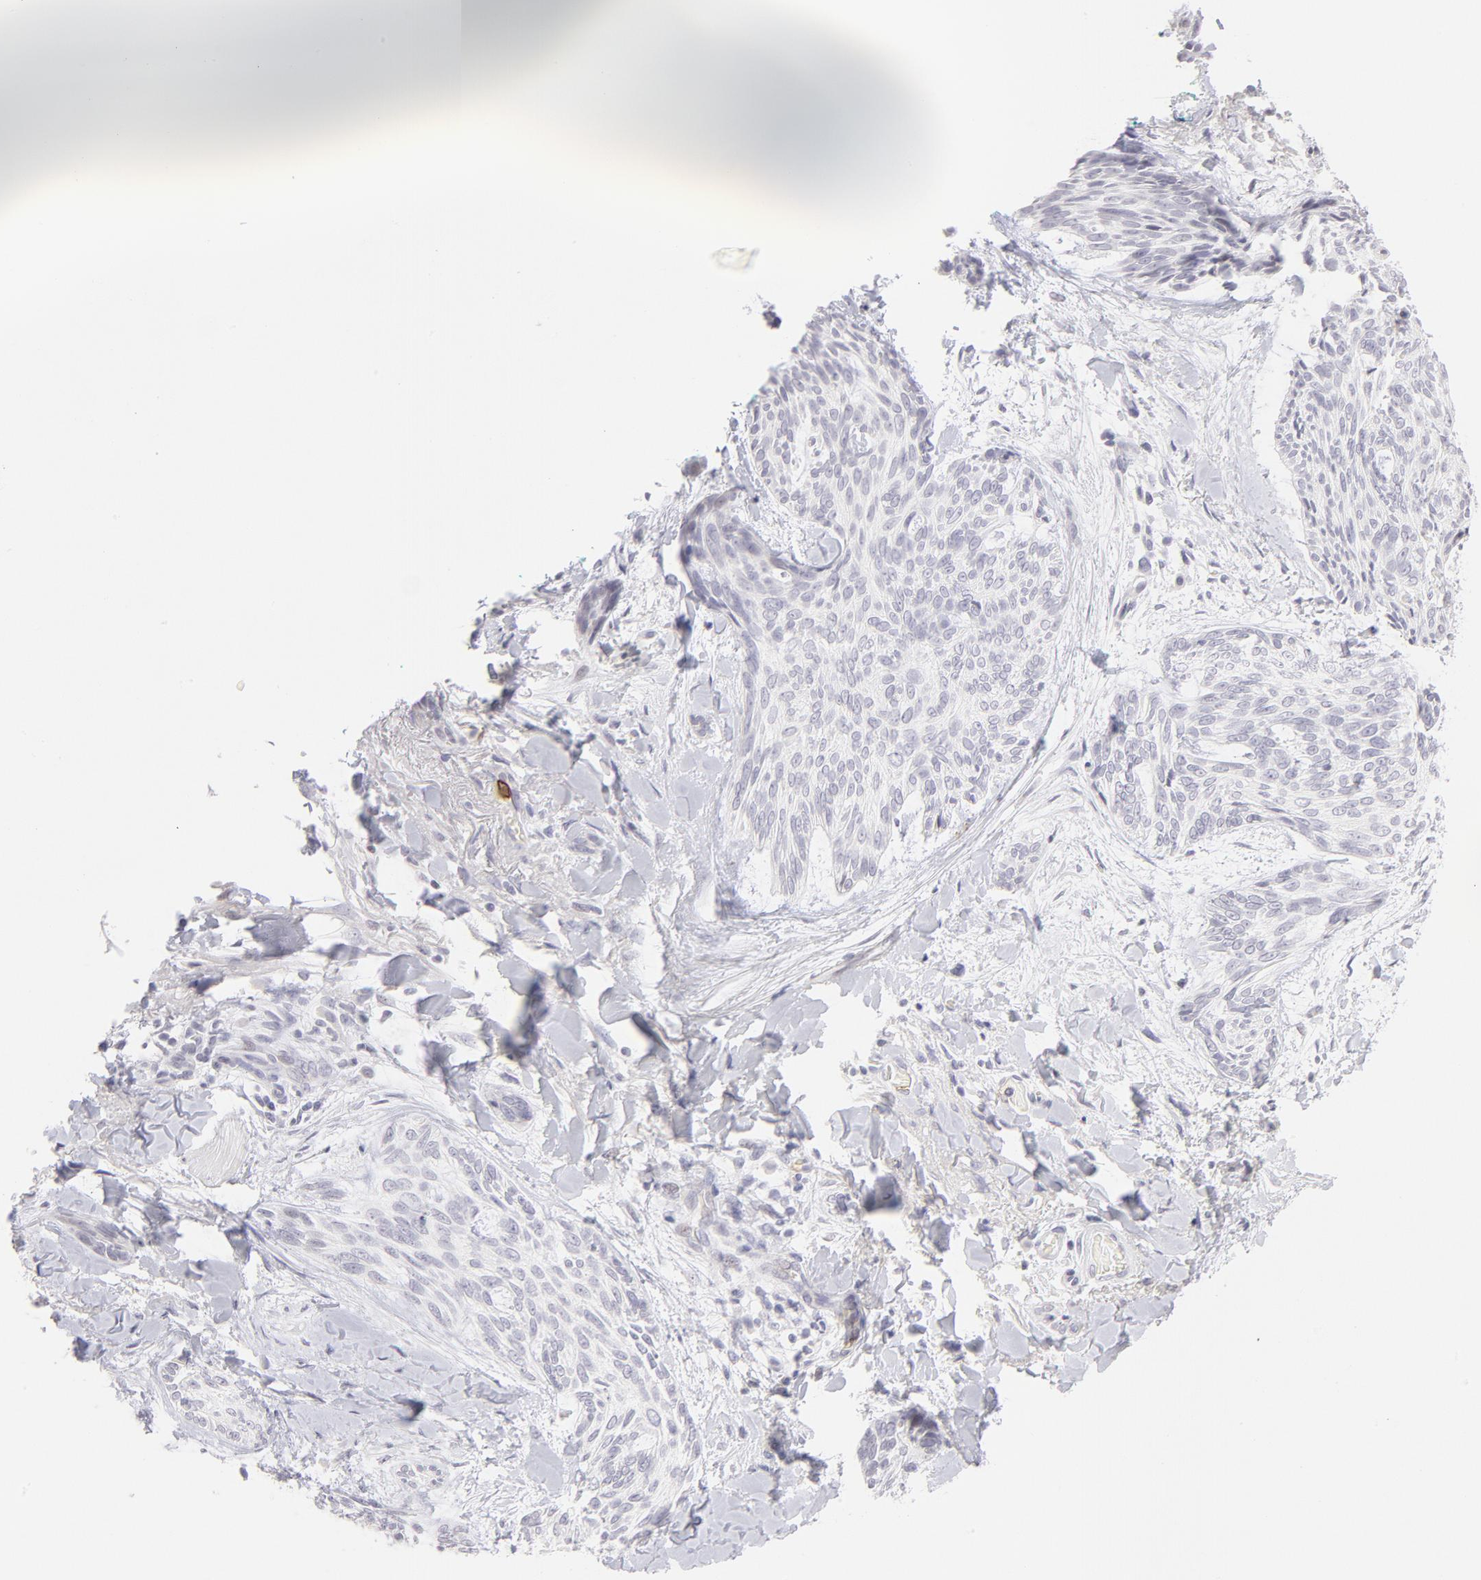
{"staining": {"intensity": "negative", "quantity": "none", "location": "none"}, "tissue": "skin cancer", "cell_type": "Tumor cells", "image_type": "cancer", "snomed": [{"axis": "morphology", "description": "Normal tissue, NOS"}, {"axis": "morphology", "description": "Basal cell carcinoma"}, {"axis": "topography", "description": "Skin"}], "caption": "Skin cancer was stained to show a protein in brown. There is no significant positivity in tumor cells.", "gene": "LTB4R", "patient": {"sex": "female", "age": 71}}